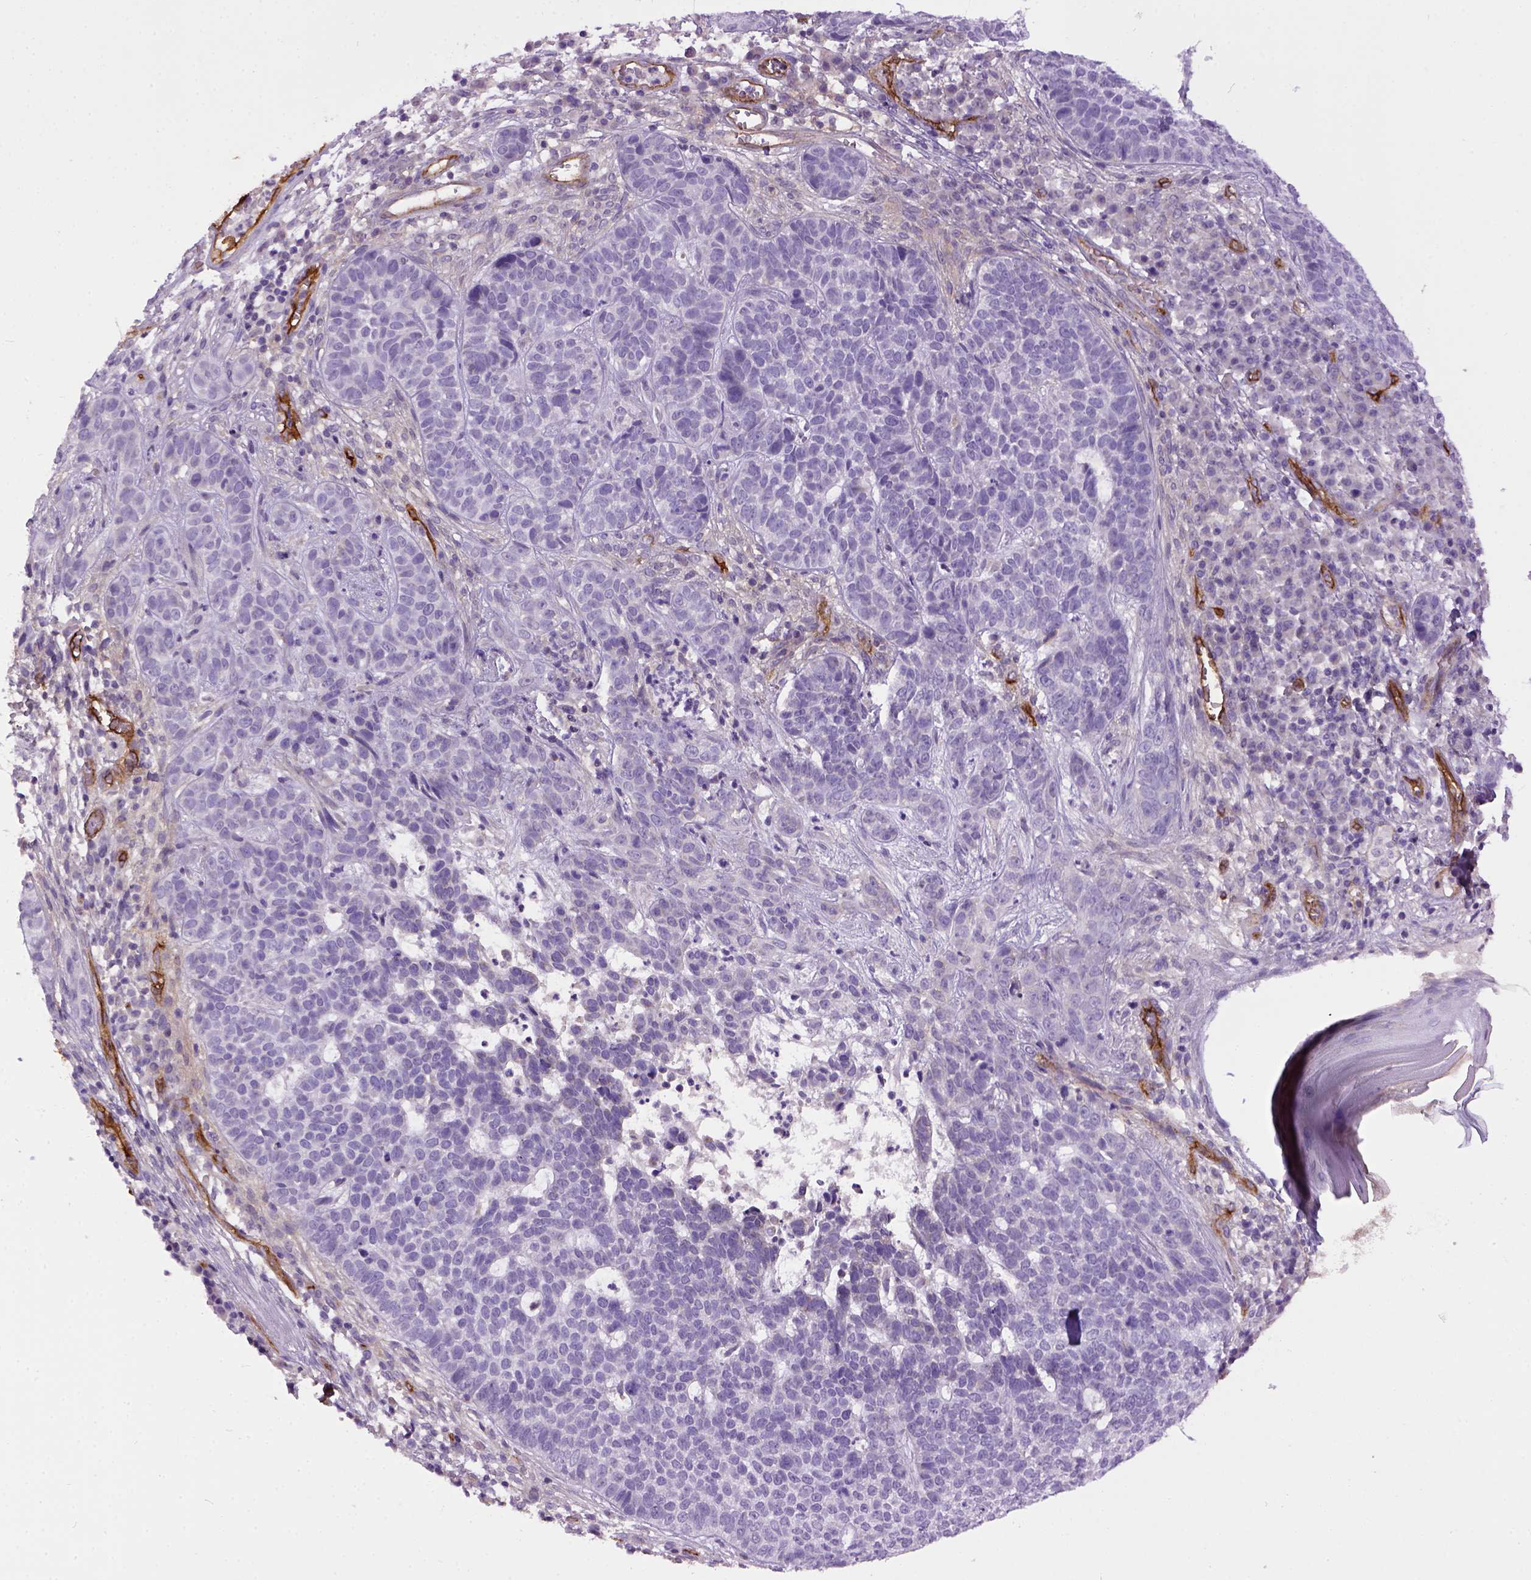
{"staining": {"intensity": "negative", "quantity": "none", "location": "none"}, "tissue": "skin cancer", "cell_type": "Tumor cells", "image_type": "cancer", "snomed": [{"axis": "morphology", "description": "Basal cell carcinoma"}, {"axis": "topography", "description": "Skin"}], "caption": "This image is of basal cell carcinoma (skin) stained with IHC to label a protein in brown with the nuclei are counter-stained blue. There is no staining in tumor cells. Brightfield microscopy of immunohistochemistry (IHC) stained with DAB (brown) and hematoxylin (blue), captured at high magnification.", "gene": "ENG", "patient": {"sex": "female", "age": 69}}